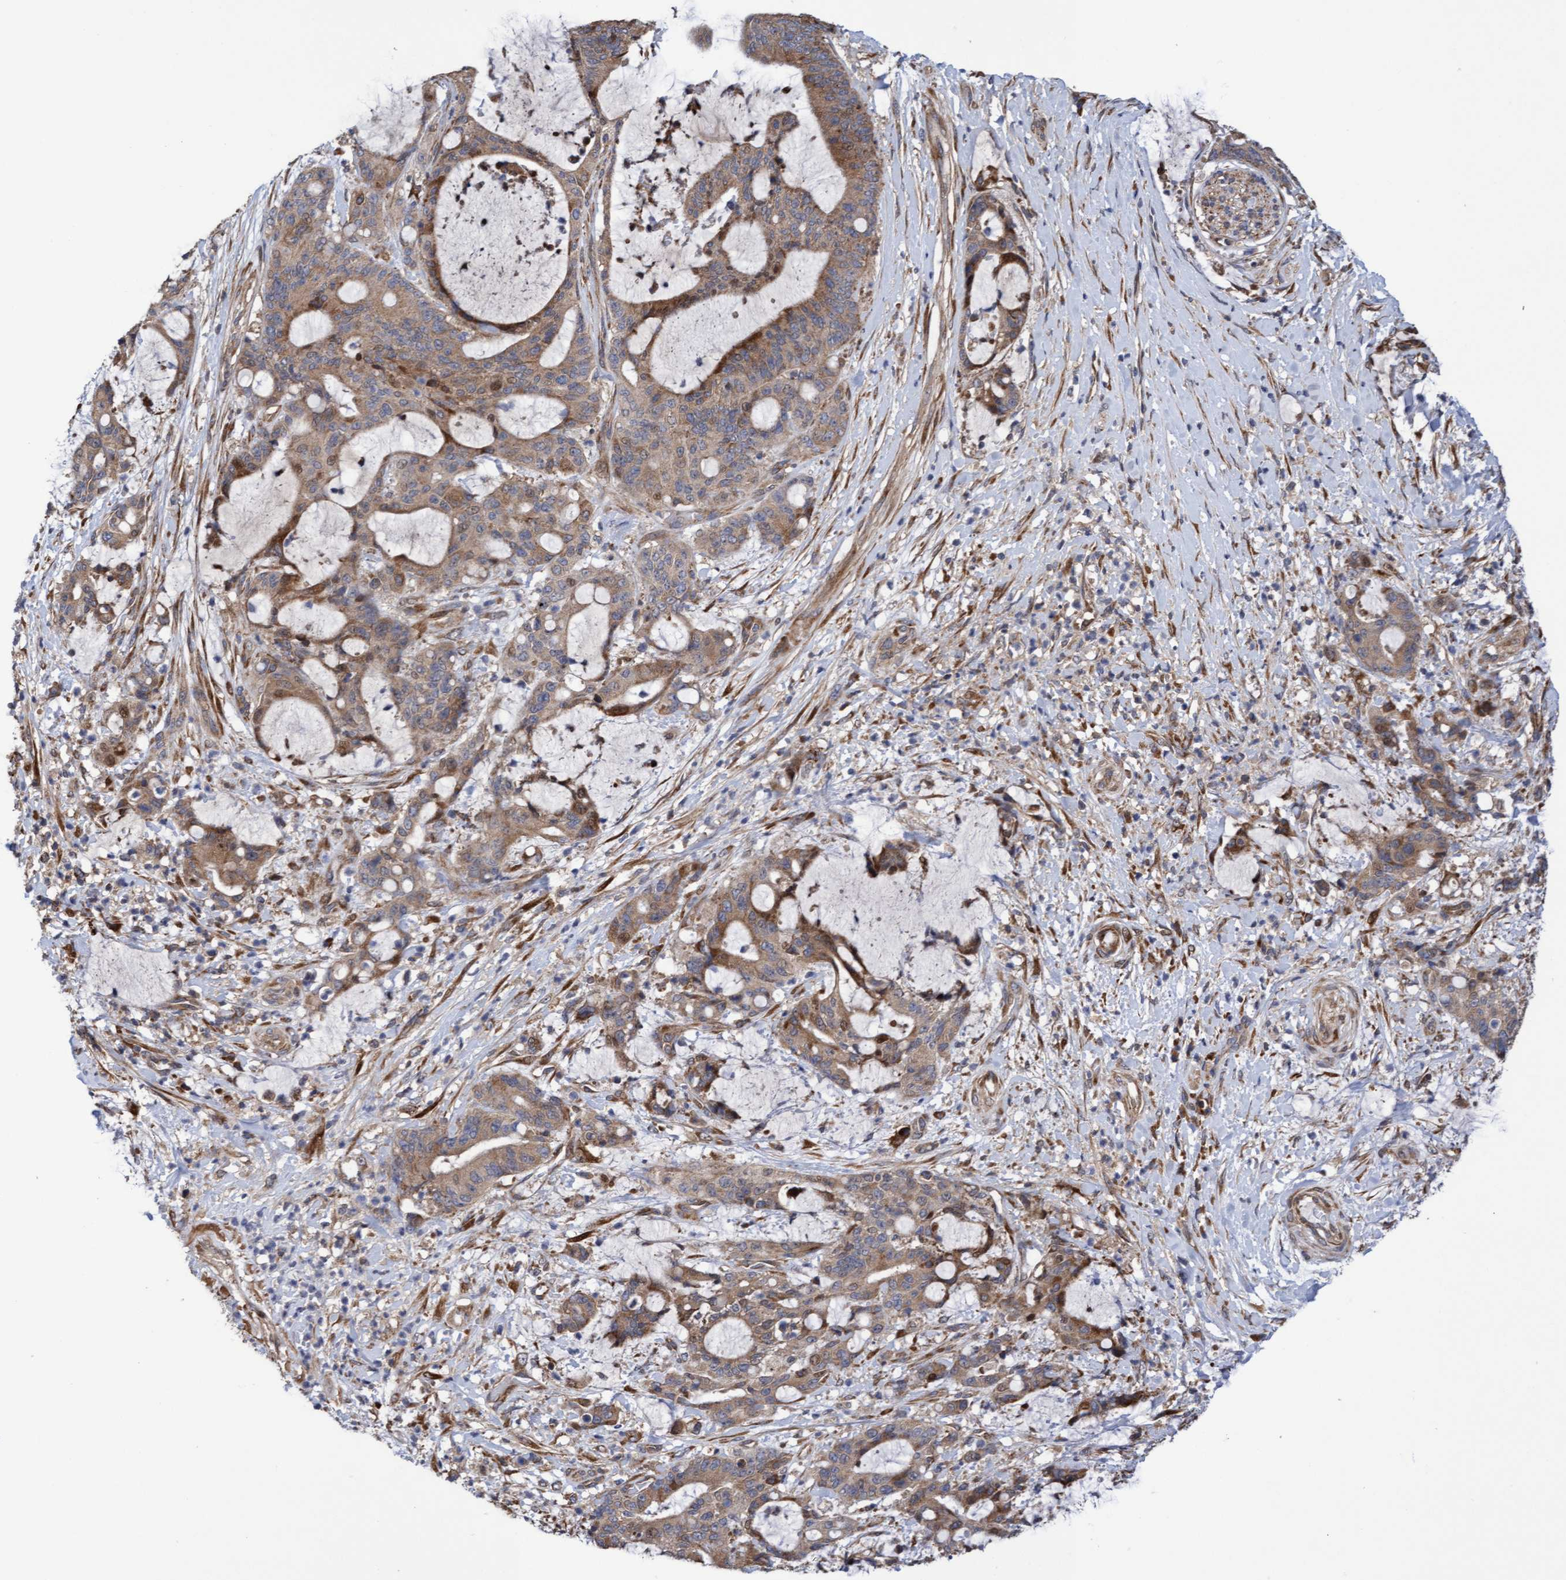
{"staining": {"intensity": "moderate", "quantity": ">75%", "location": "cytoplasmic/membranous"}, "tissue": "liver cancer", "cell_type": "Tumor cells", "image_type": "cancer", "snomed": [{"axis": "morphology", "description": "Normal tissue, NOS"}, {"axis": "morphology", "description": "Cholangiocarcinoma"}, {"axis": "topography", "description": "Liver"}, {"axis": "topography", "description": "Peripheral nerve tissue"}], "caption": "DAB (3,3'-diaminobenzidine) immunohistochemical staining of liver cholangiocarcinoma shows moderate cytoplasmic/membranous protein expression in about >75% of tumor cells. (Brightfield microscopy of DAB IHC at high magnification).", "gene": "ELP5", "patient": {"sex": "female", "age": 73}}